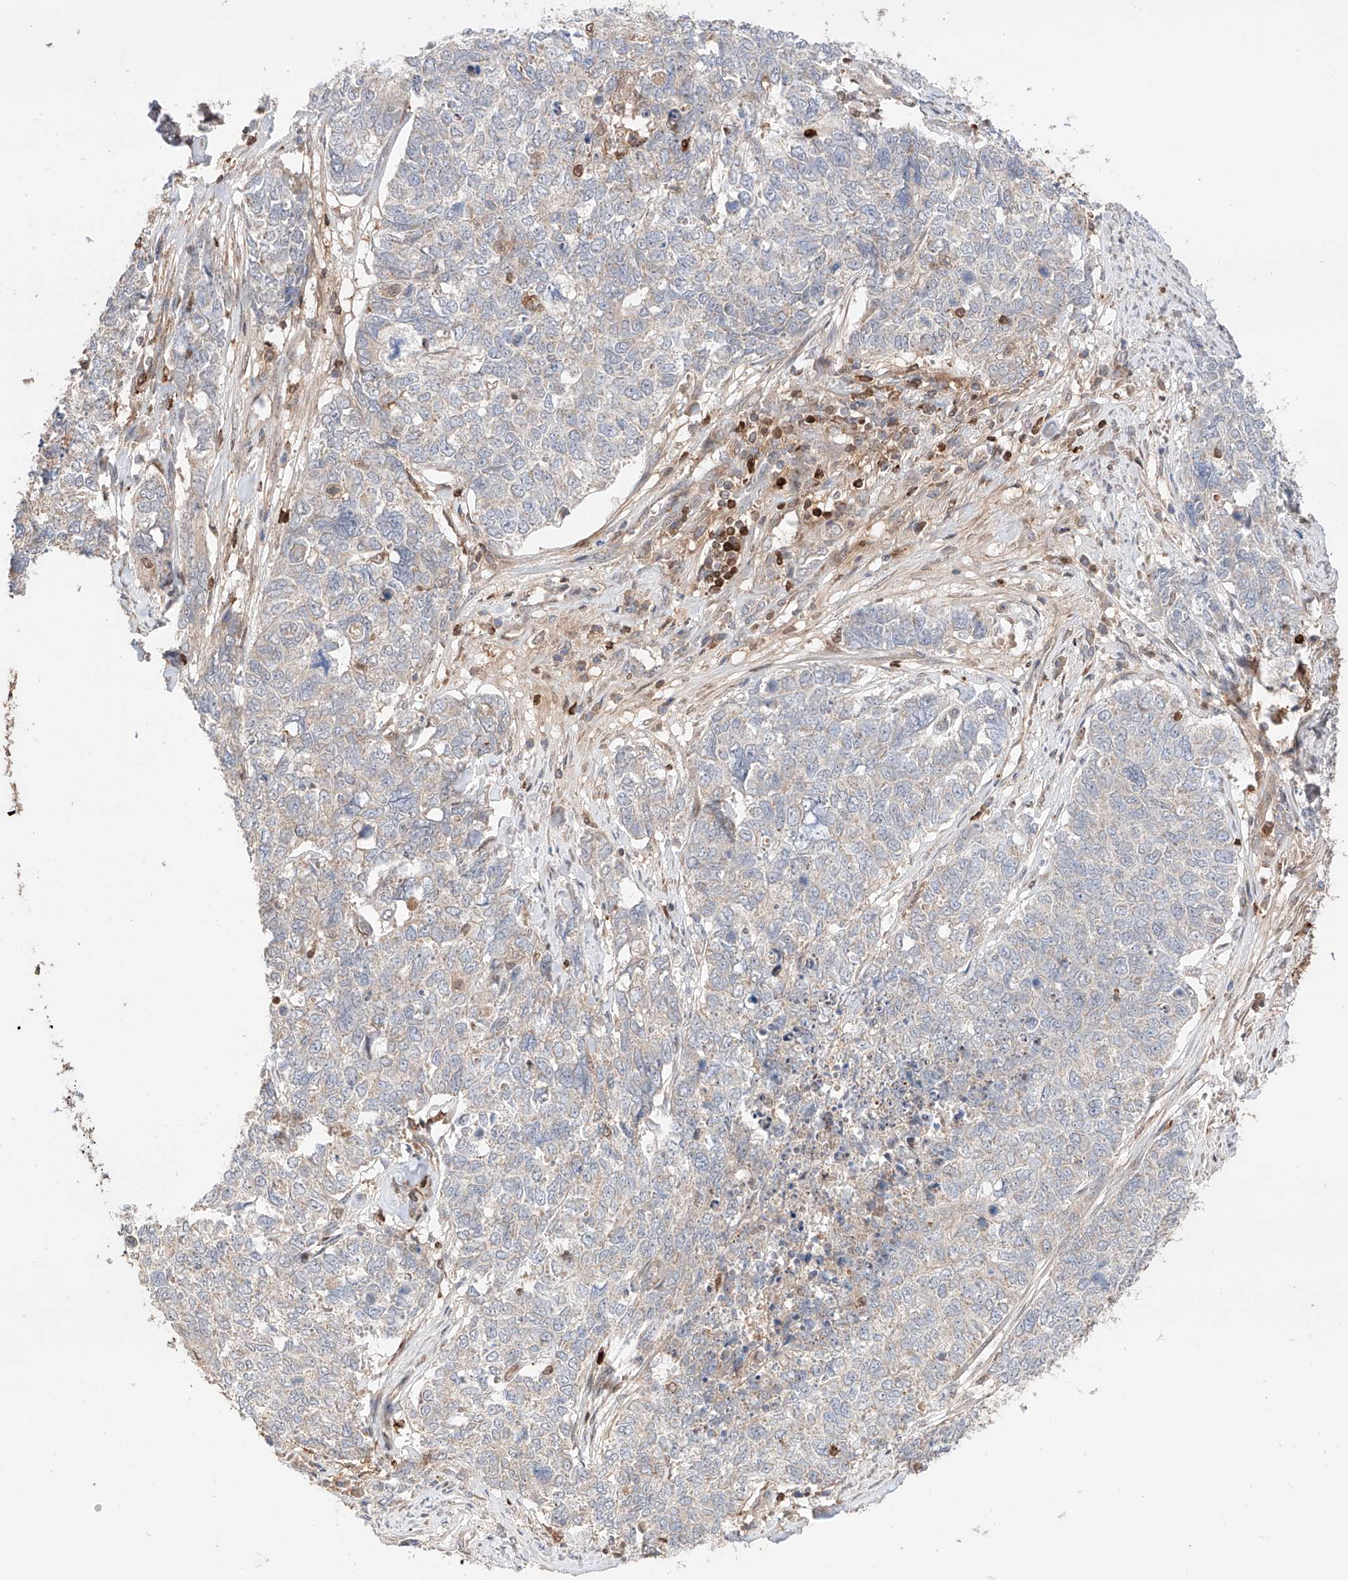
{"staining": {"intensity": "negative", "quantity": "none", "location": "none"}, "tissue": "cervical cancer", "cell_type": "Tumor cells", "image_type": "cancer", "snomed": [{"axis": "morphology", "description": "Squamous cell carcinoma, NOS"}, {"axis": "topography", "description": "Cervix"}], "caption": "Tumor cells are negative for protein expression in human cervical cancer.", "gene": "IGSF22", "patient": {"sex": "female", "age": 63}}